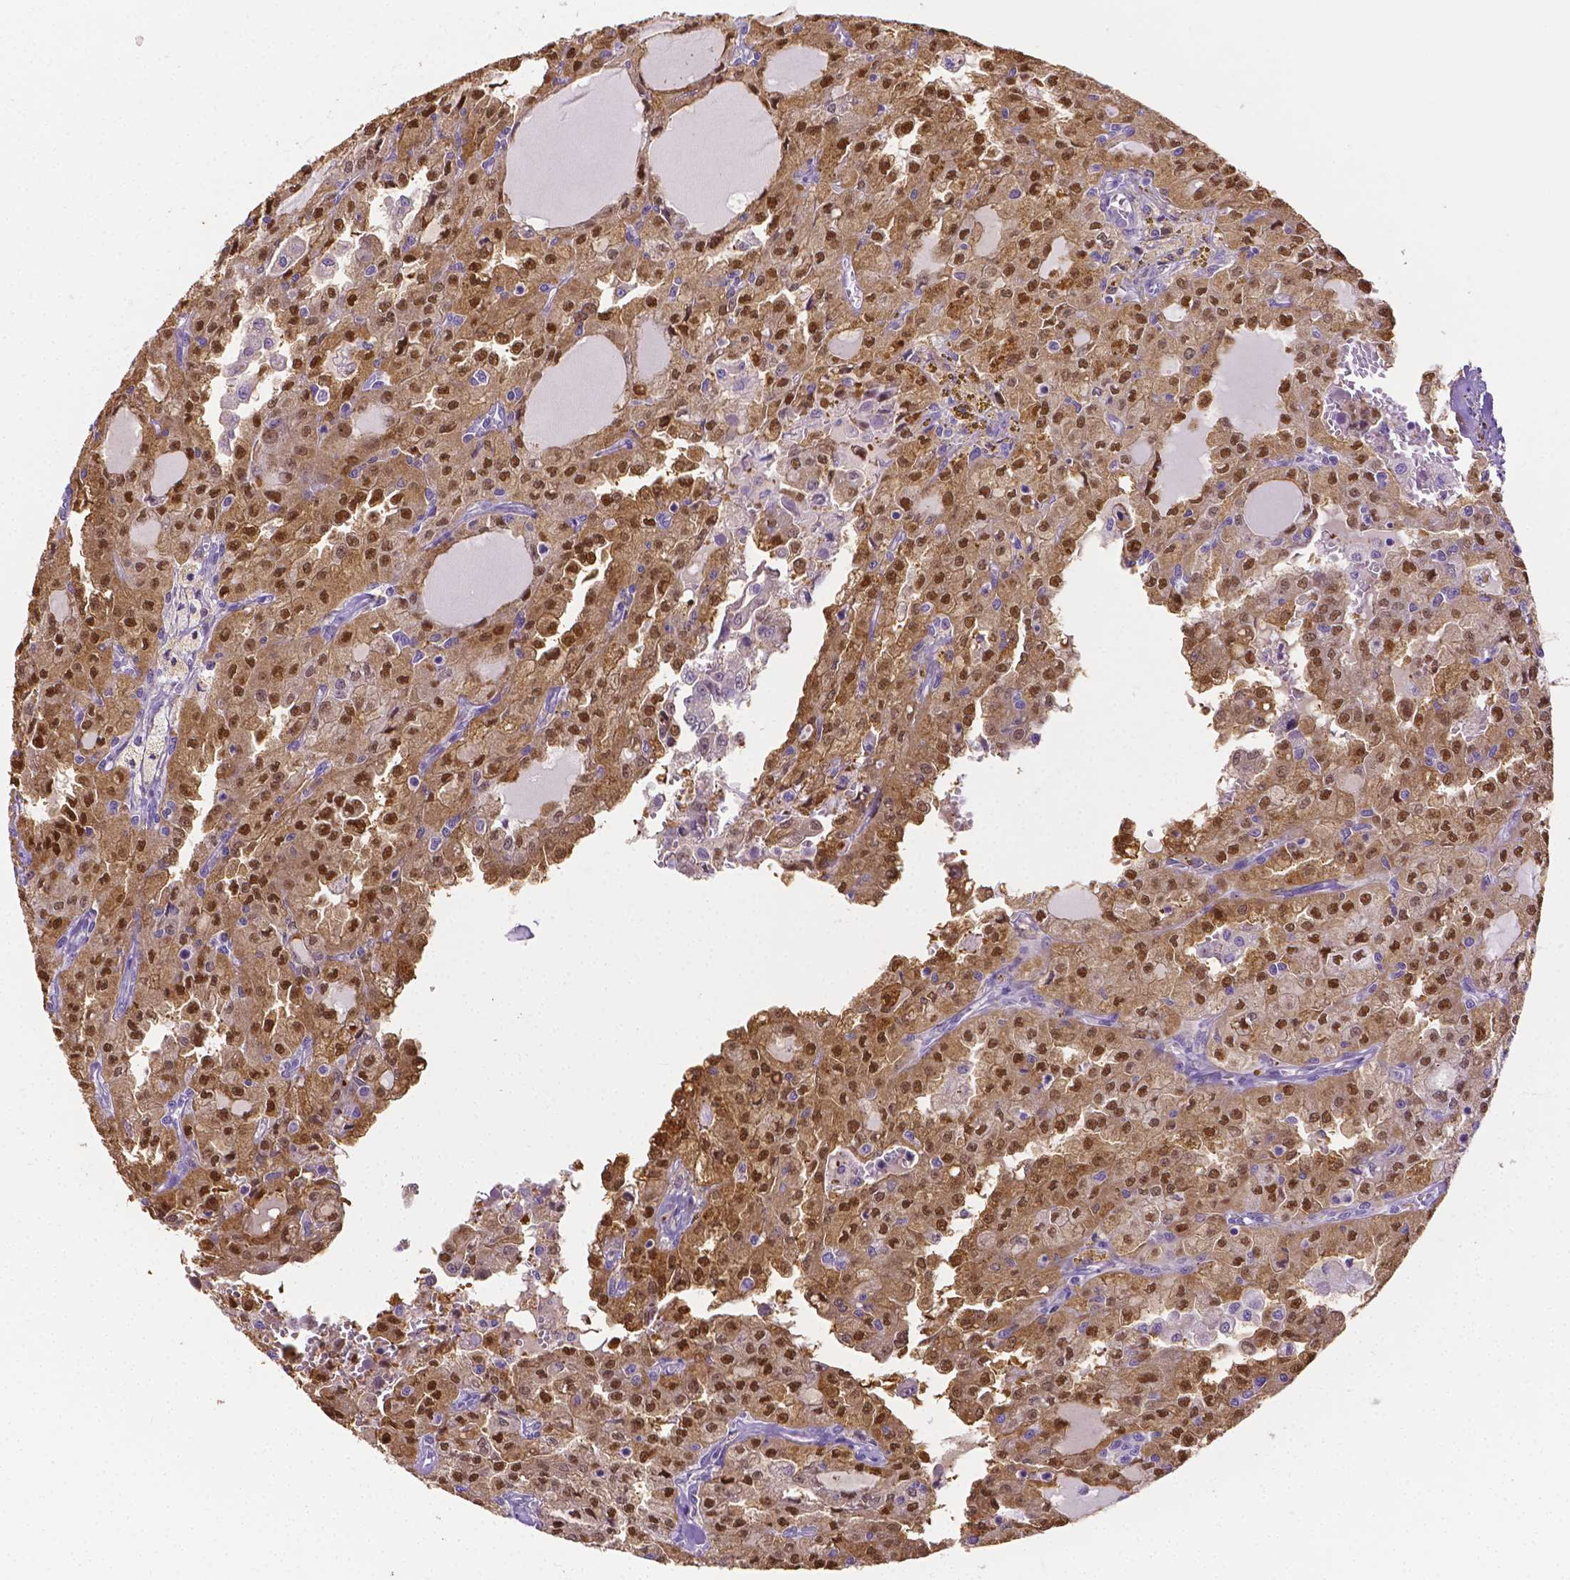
{"staining": {"intensity": "moderate", "quantity": "25%-75%", "location": "cytoplasmic/membranous,nuclear"}, "tissue": "head and neck cancer", "cell_type": "Tumor cells", "image_type": "cancer", "snomed": [{"axis": "morphology", "description": "Adenocarcinoma, NOS"}, {"axis": "topography", "description": "Head-Neck"}], "caption": "This micrograph exhibits immunohistochemistry staining of human head and neck cancer, with medium moderate cytoplasmic/membranous and nuclear staining in approximately 25%-75% of tumor cells.", "gene": "NXPH2", "patient": {"sex": "male", "age": 64}}